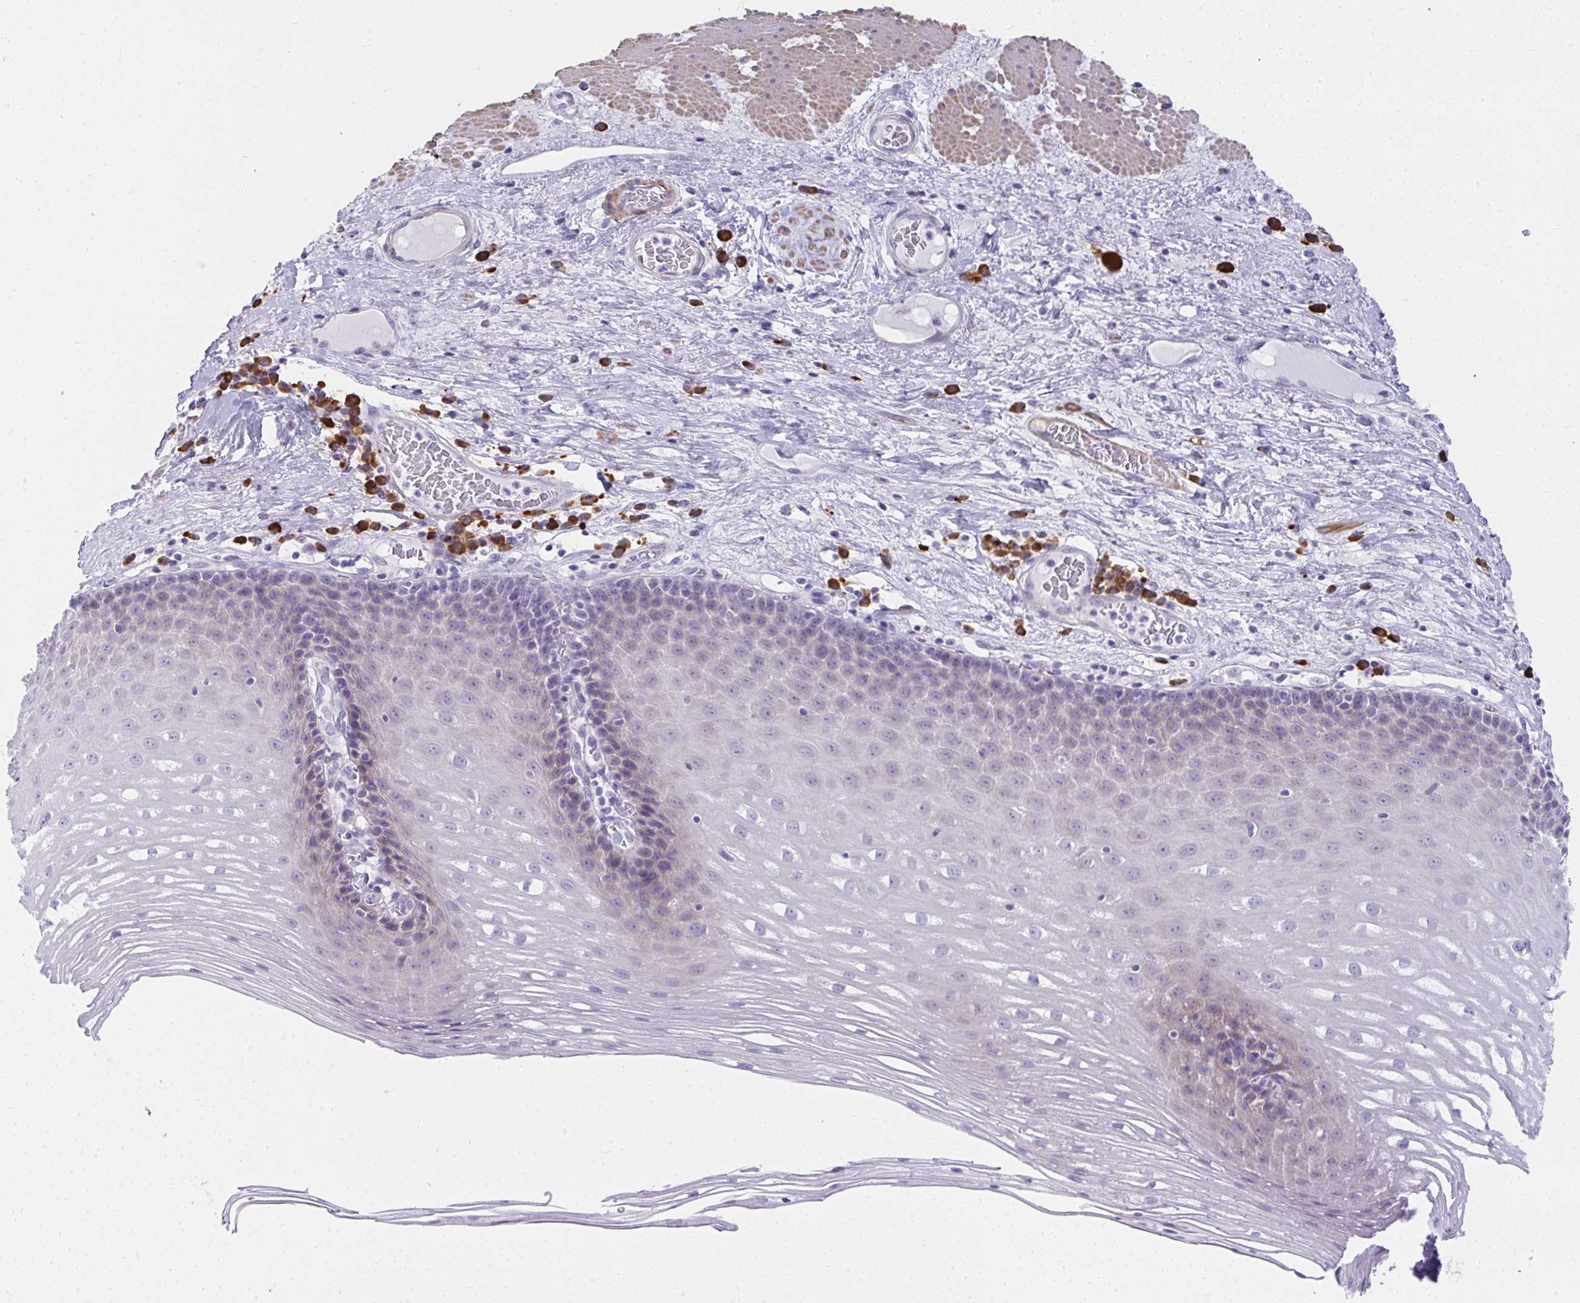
{"staining": {"intensity": "weak", "quantity": "<25%", "location": "cytoplasmic/membranous"}, "tissue": "esophagus", "cell_type": "Squamous epithelial cells", "image_type": "normal", "snomed": [{"axis": "morphology", "description": "Normal tissue, NOS"}, {"axis": "topography", "description": "Esophagus"}], "caption": "DAB (3,3'-diaminobenzidine) immunohistochemical staining of normal esophagus demonstrates no significant positivity in squamous epithelial cells.", "gene": "PUS7L", "patient": {"sex": "male", "age": 62}}